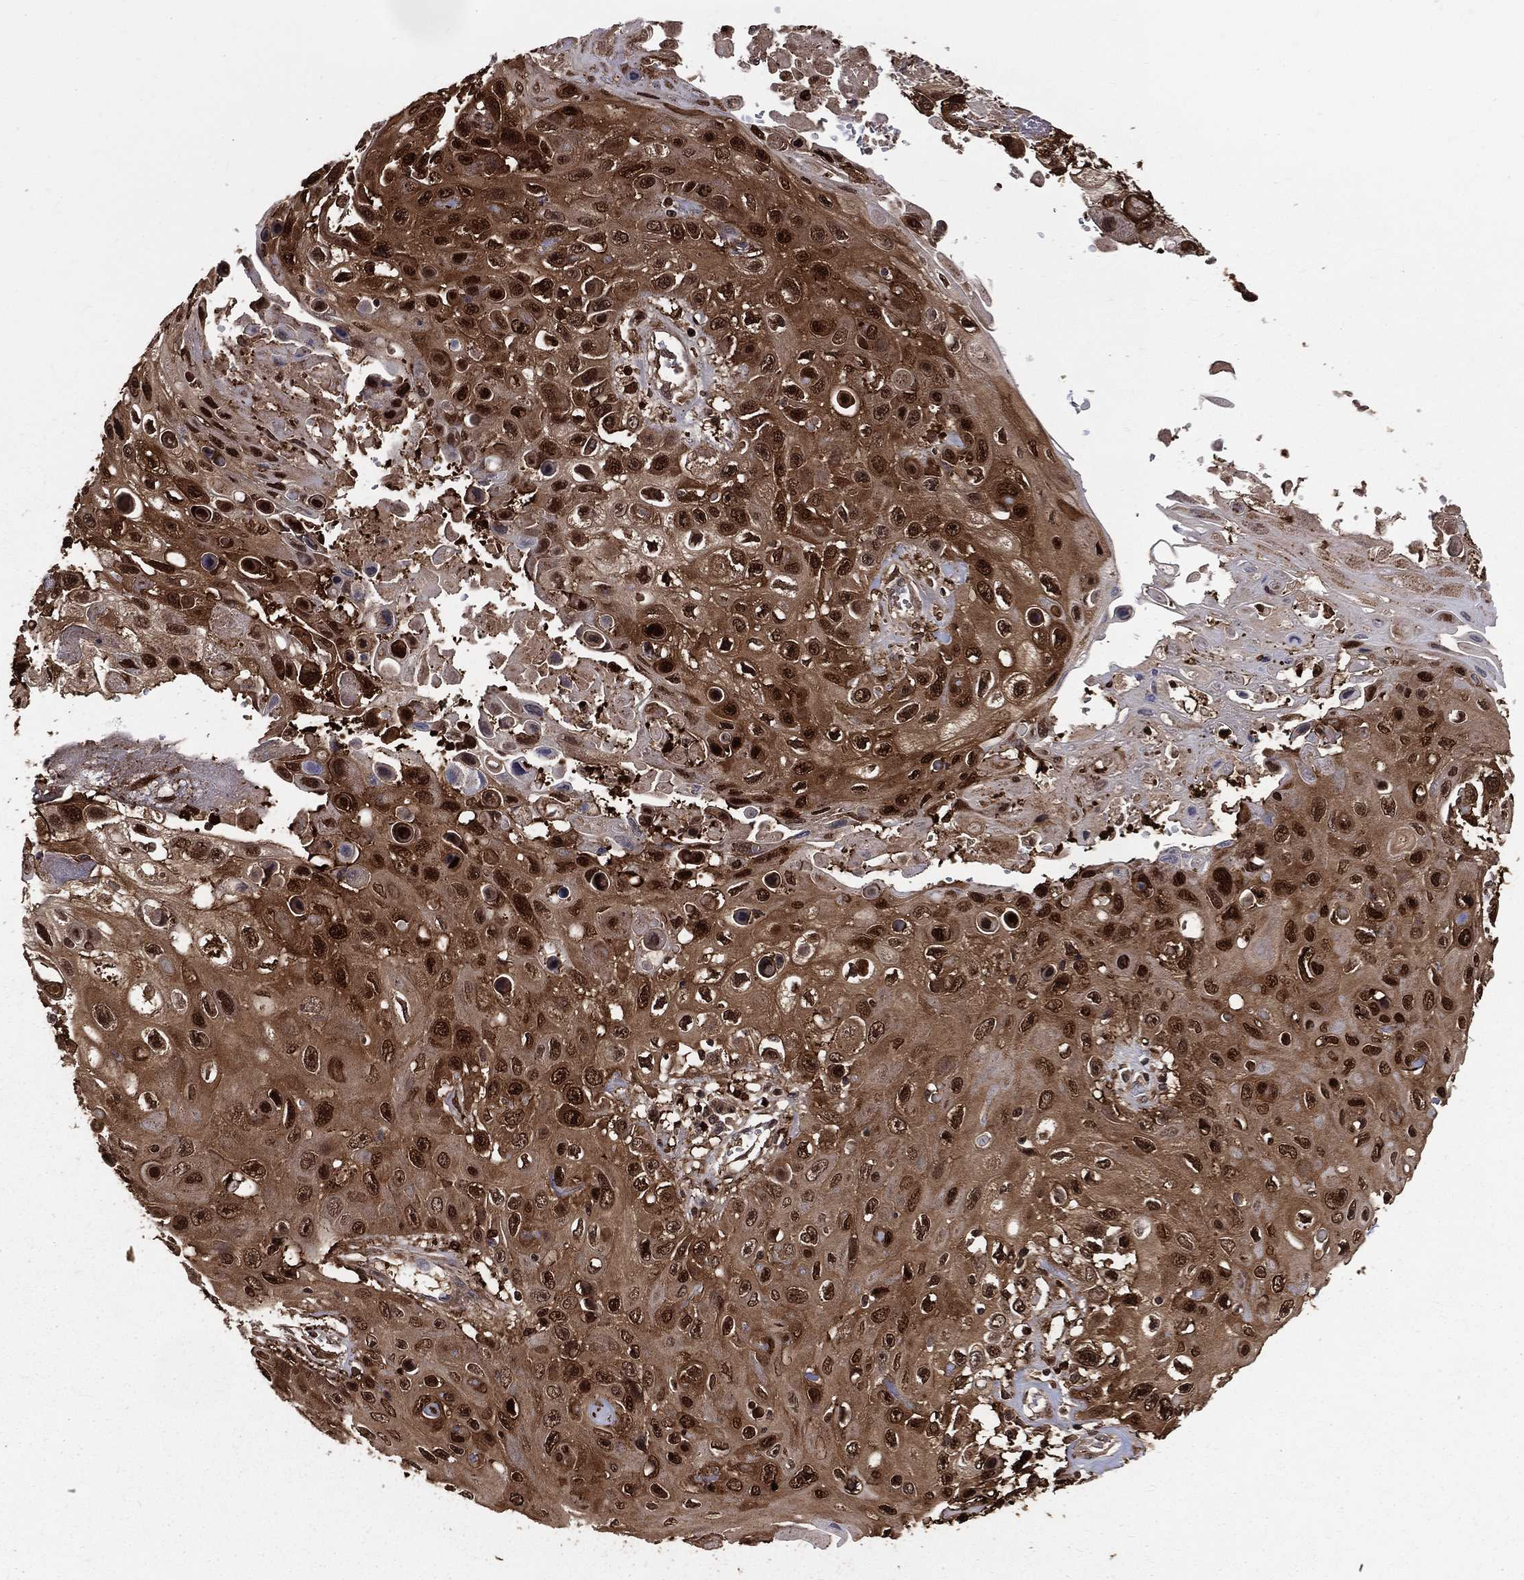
{"staining": {"intensity": "strong", "quantity": ">75%", "location": "cytoplasmic/membranous,nuclear"}, "tissue": "skin cancer", "cell_type": "Tumor cells", "image_type": "cancer", "snomed": [{"axis": "morphology", "description": "Squamous cell carcinoma, NOS"}, {"axis": "topography", "description": "Skin"}], "caption": "About >75% of tumor cells in human squamous cell carcinoma (skin) display strong cytoplasmic/membranous and nuclear protein expression as visualized by brown immunohistochemical staining.", "gene": "ENO1", "patient": {"sex": "male", "age": 82}}